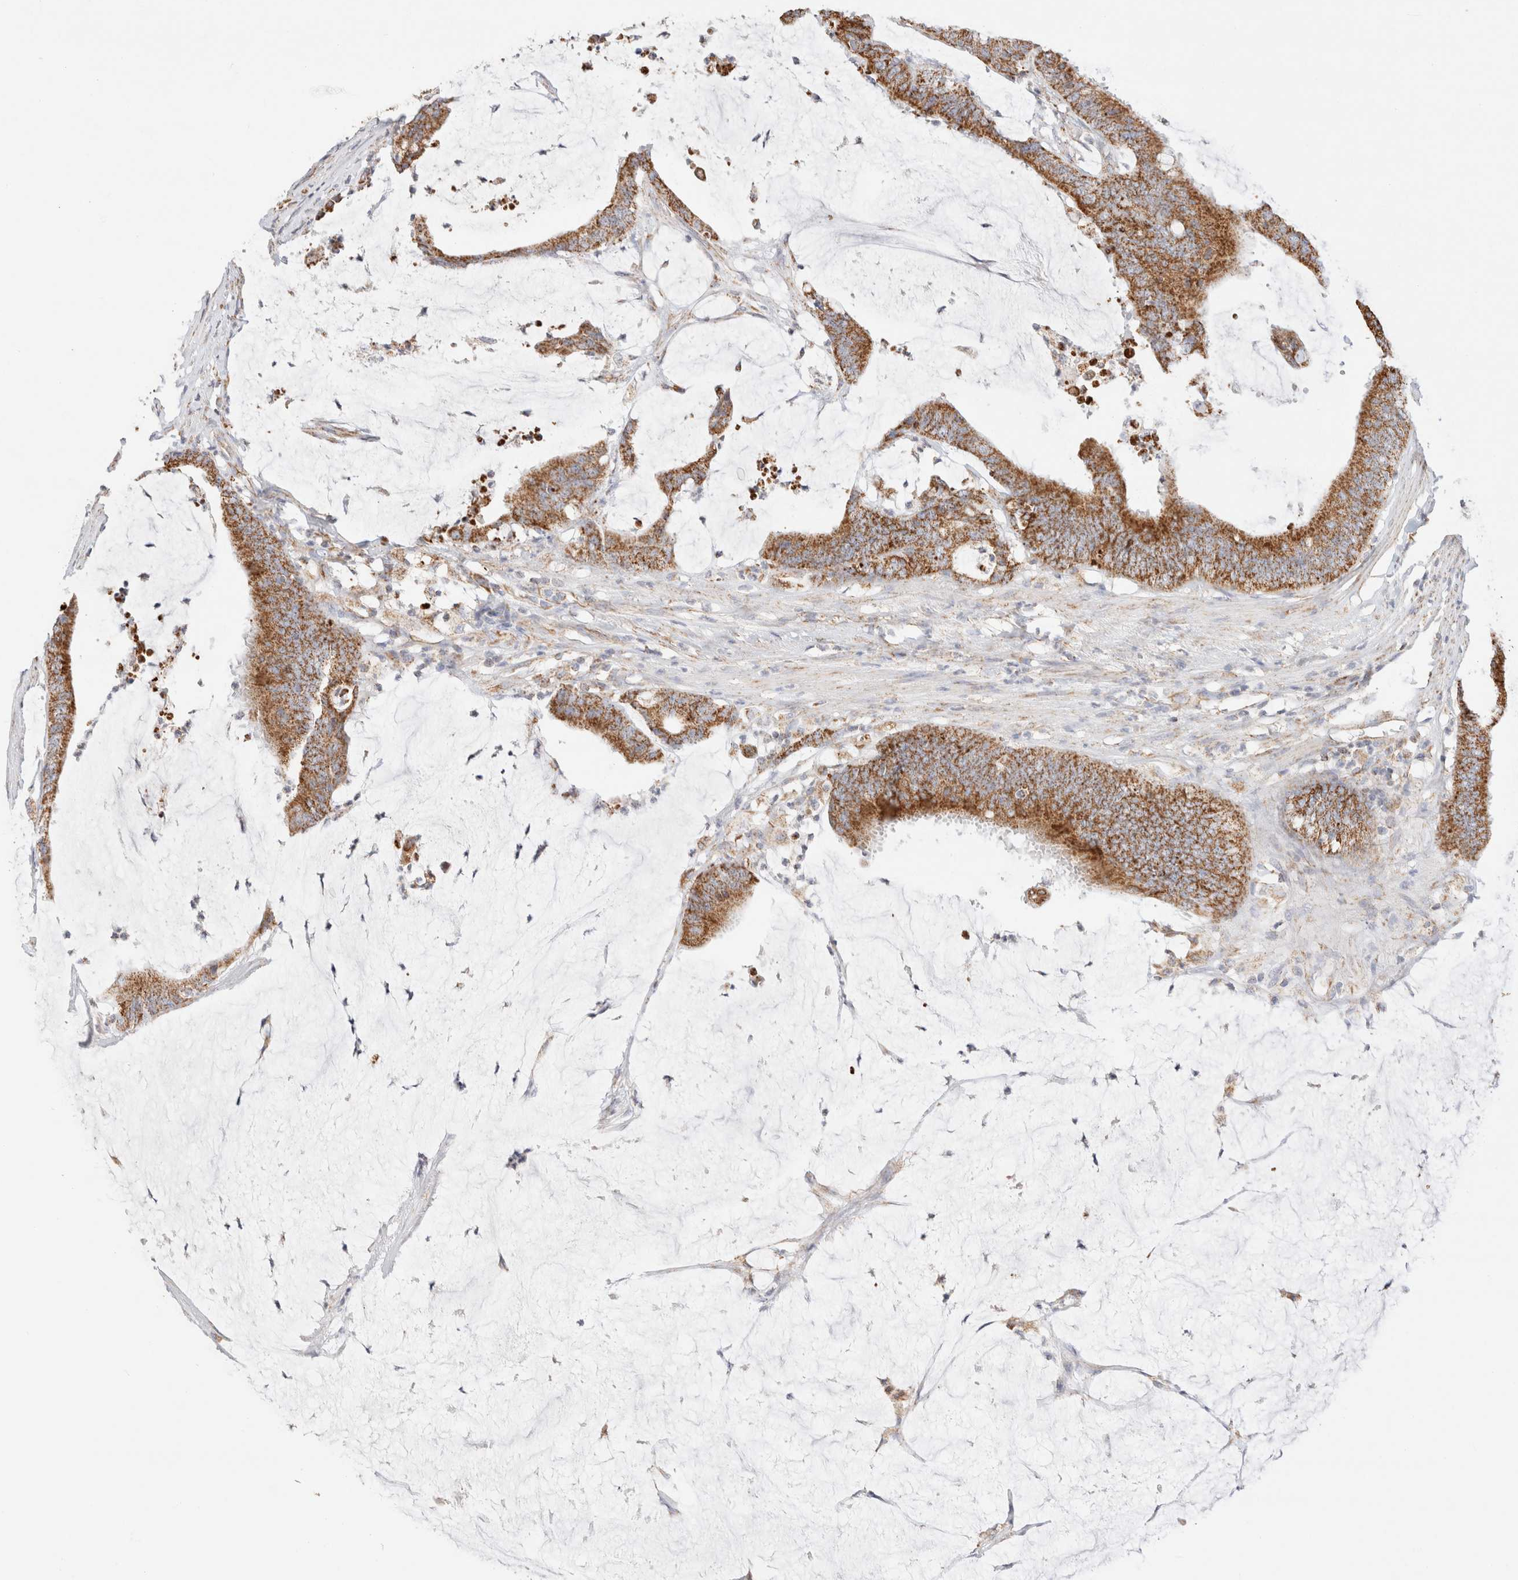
{"staining": {"intensity": "strong", "quantity": ">75%", "location": "cytoplasmic/membranous"}, "tissue": "colorectal cancer", "cell_type": "Tumor cells", "image_type": "cancer", "snomed": [{"axis": "morphology", "description": "Adenocarcinoma, NOS"}, {"axis": "topography", "description": "Rectum"}], "caption": "Colorectal cancer (adenocarcinoma) stained with IHC demonstrates strong cytoplasmic/membranous expression in about >75% of tumor cells.", "gene": "PHB2", "patient": {"sex": "female", "age": 66}}